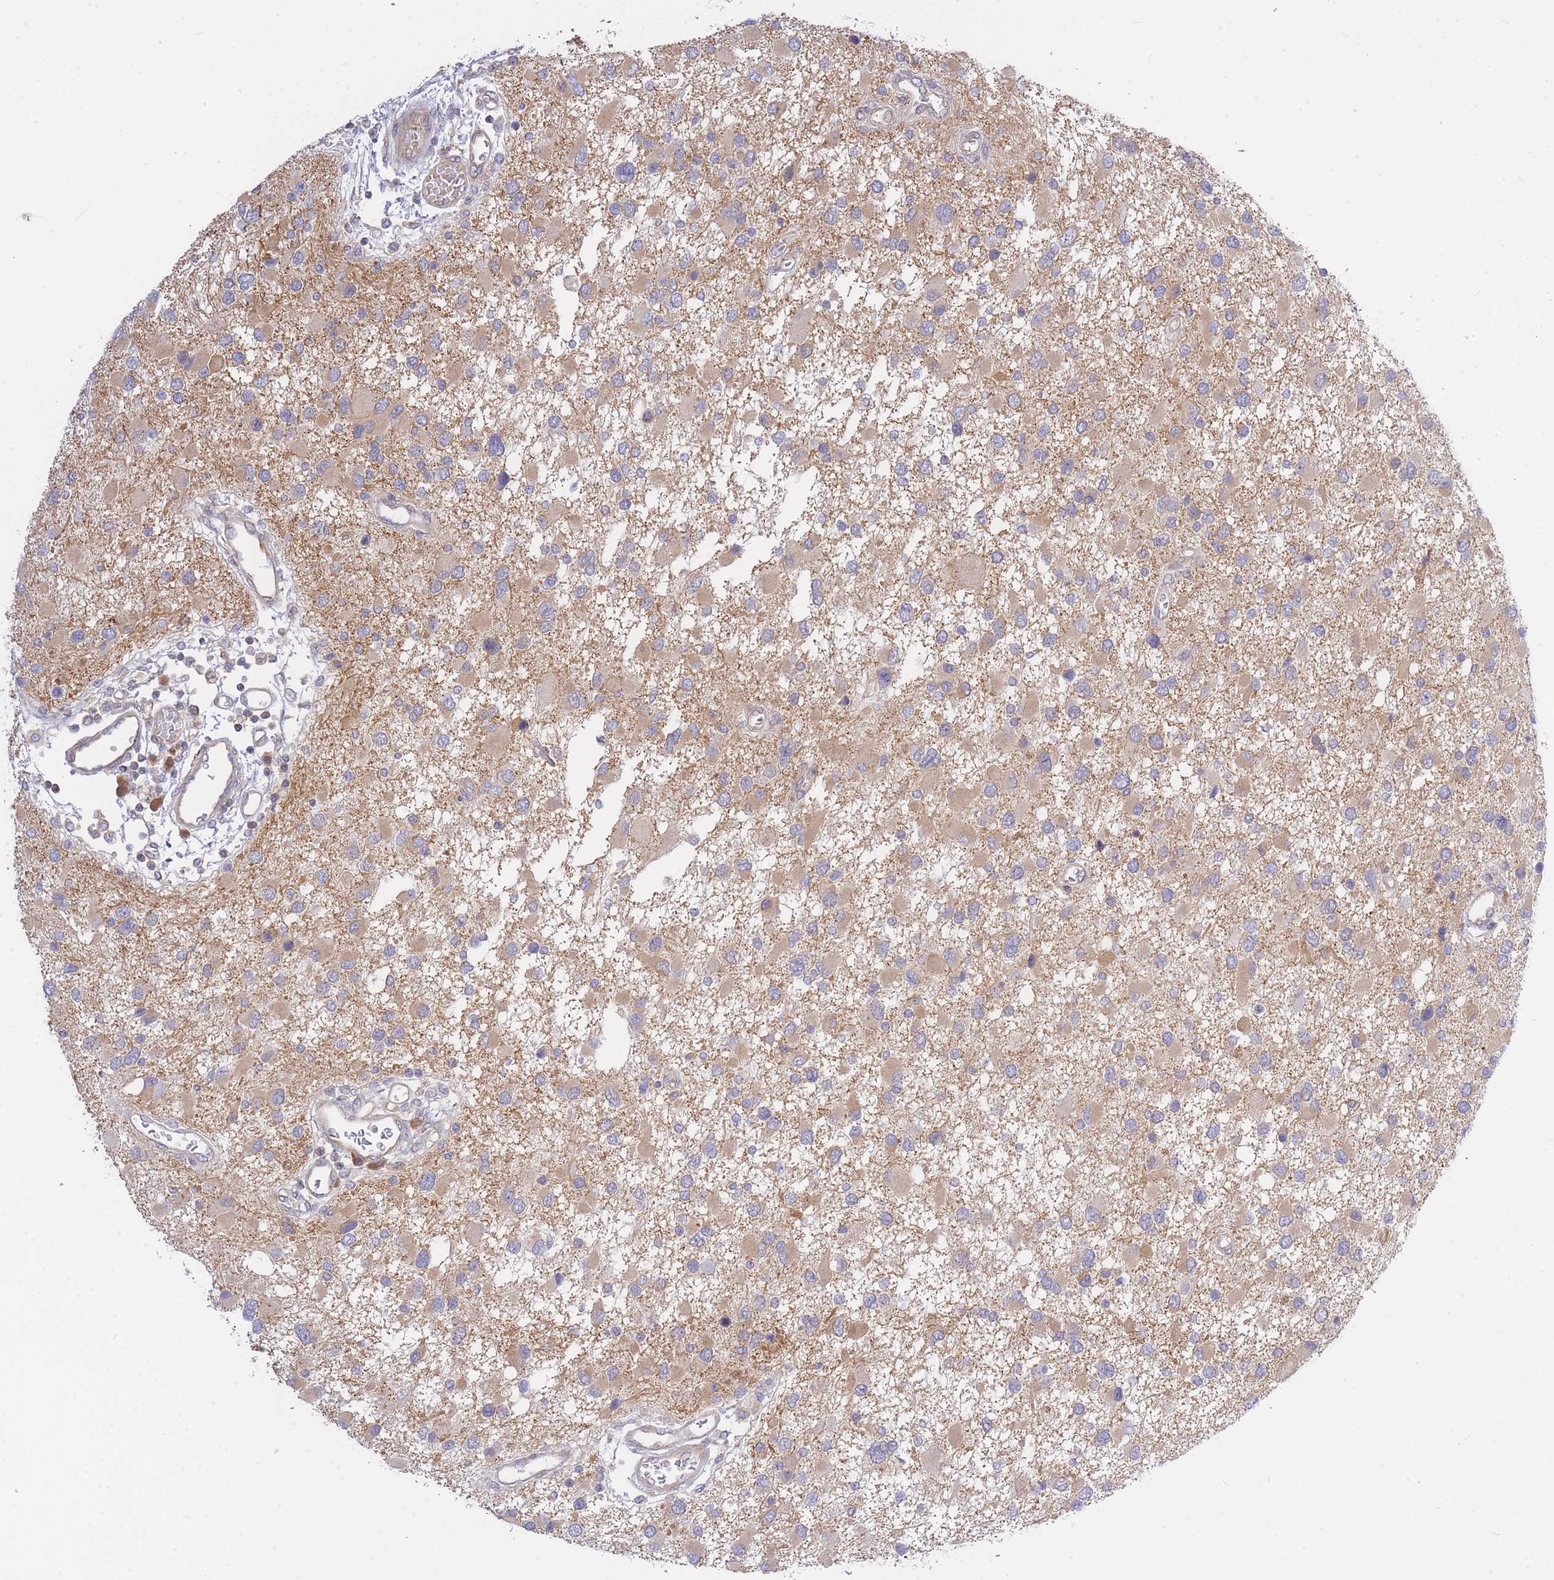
{"staining": {"intensity": "weak", "quantity": ">75%", "location": "cytoplasmic/membranous"}, "tissue": "glioma", "cell_type": "Tumor cells", "image_type": "cancer", "snomed": [{"axis": "morphology", "description": "Glioma, malignant, High grade"}, {"axis": "topography", "description": "Brain"}], "caption": "Brown immunohistochemical staining in malignant high-grade glioma displays weak cytoplasmic/membranous expression in approximately >75% of tumor cells.", "gene": "EIF2B2", "patient": {"sex": "male", "age": 53}}